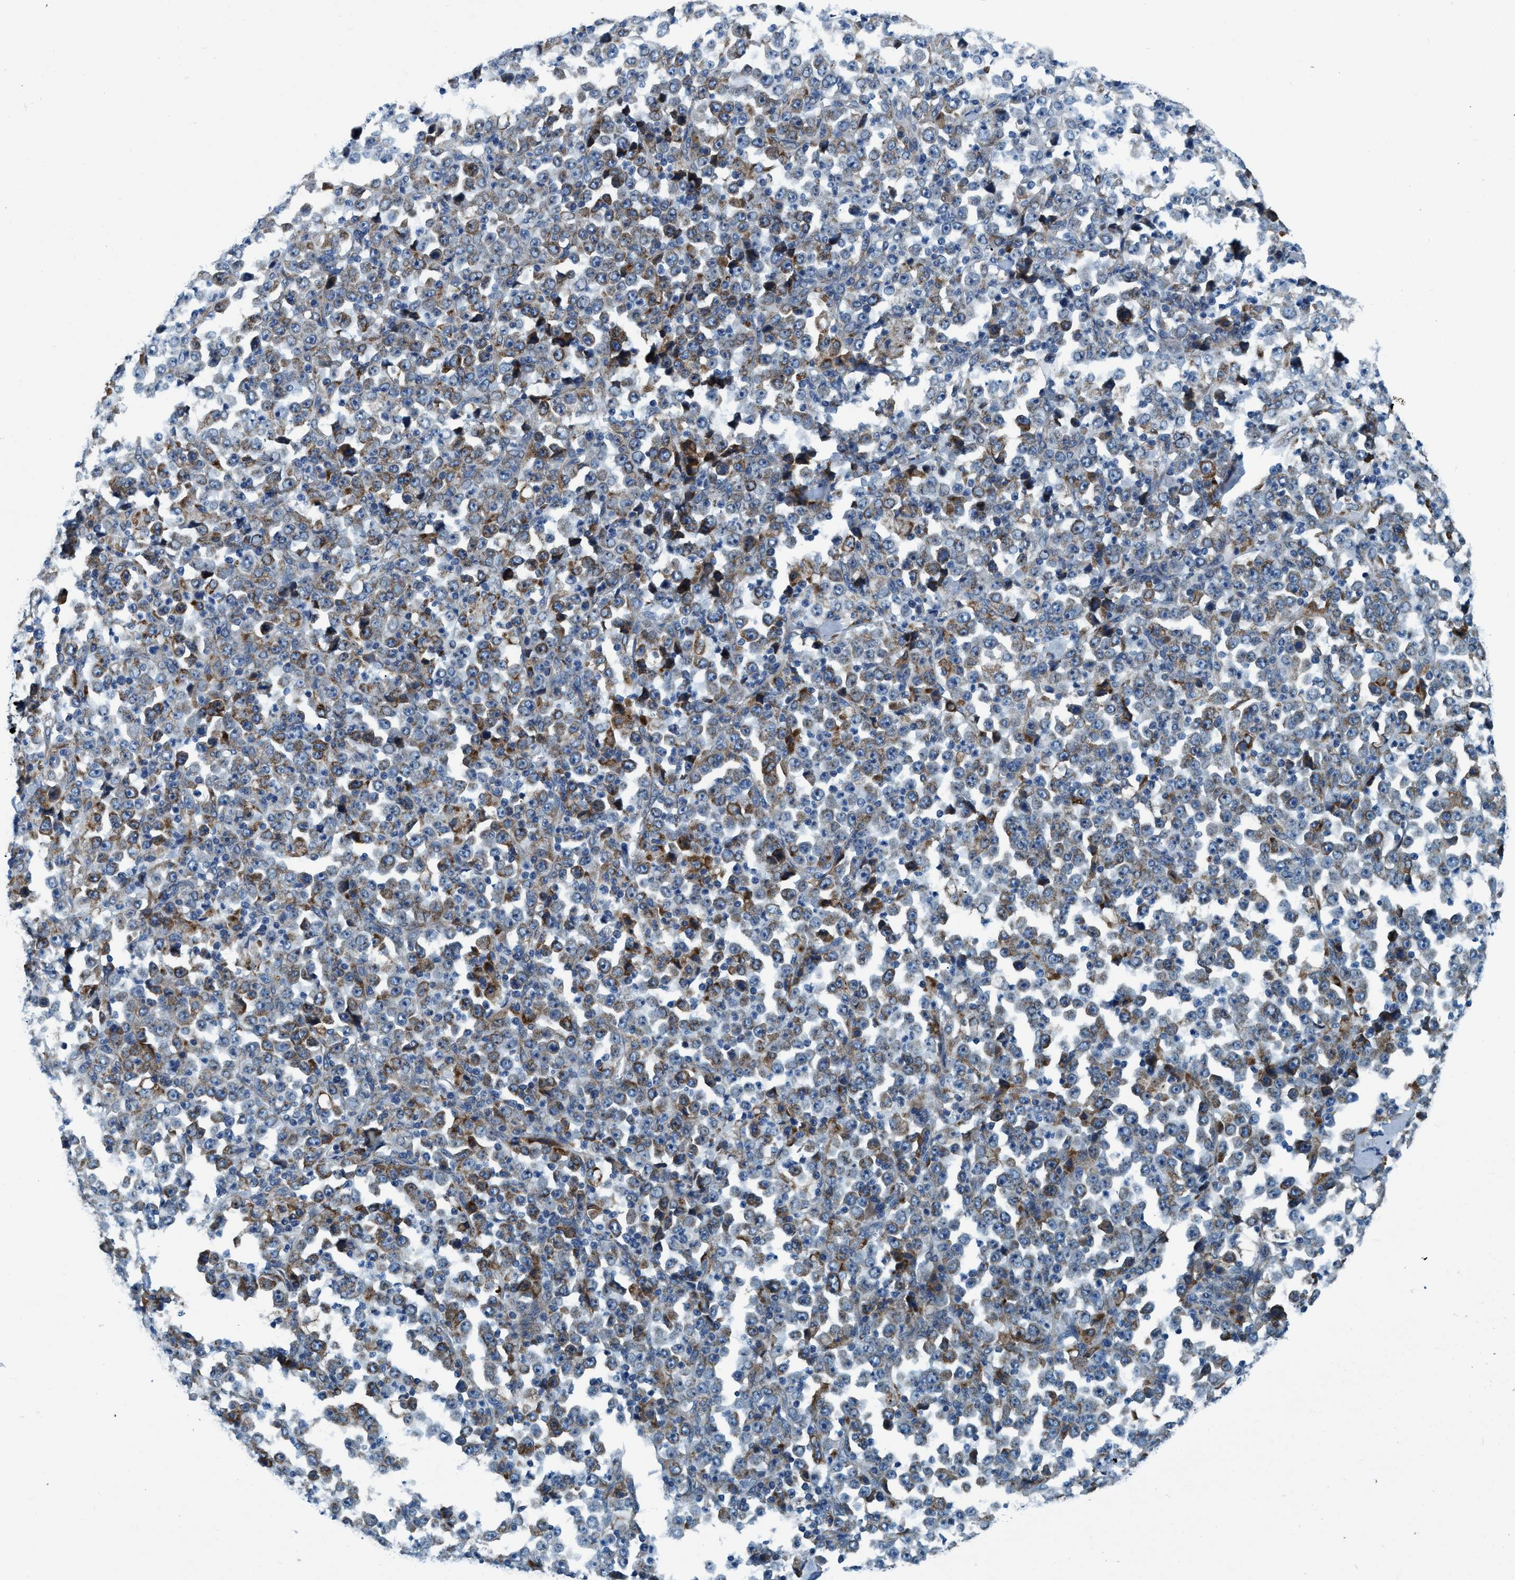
{"staining": {"intensity": "moderate", "quantity": "<25%", "location": "cytoplasmic/membranous"}, "tissue": "stomach cancer", "cell_type": "Tumor cells", "image_type": "cancer", "snomed": [{"axis": "morphology", "description": "Normal tissue, NOS"}, {"axis": "morphology", "description": "Adenocarcinoma, NOS"}, {"axis": "topography", "description": "Stomach, upper"}, {"axis": "topography", "description": "Stomach"}], "caption": "Adenocarcinoma (stomach) was stained to show a protein in brown. There is low levels of moderate cytoplasmic/membranous staining in approximately <25% of tumor cells.", "gene": "ARMC9", "patient": {"sex": "male", "age": 59}}